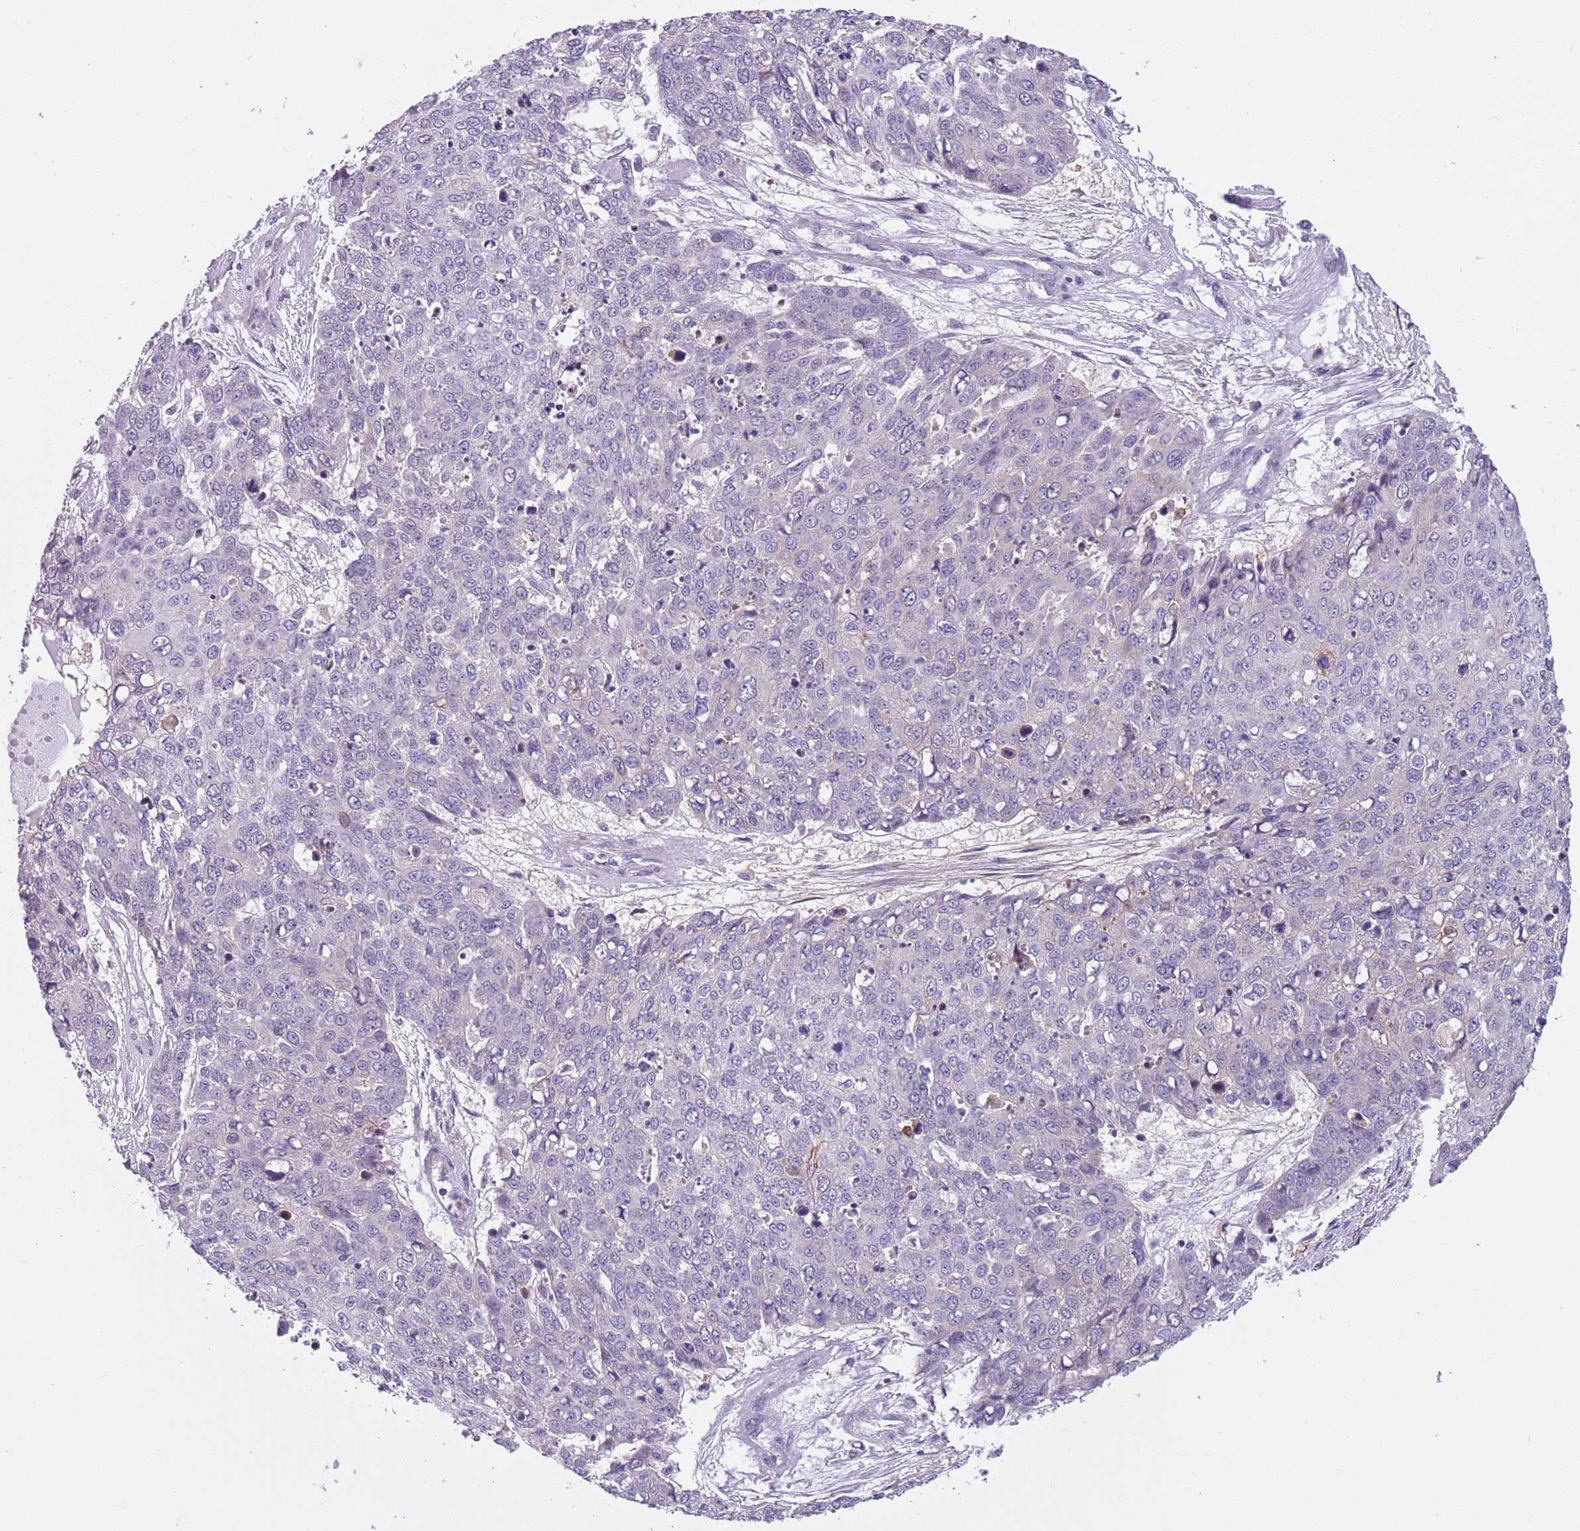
{"staining": {"intensity": "negative", "quantity": "none", "location": "none"}, "tissue": "skin cancer", "cell_type": "Tumor cells", "image_type": "cancer", "snomed": [{"axis": "morphology", "description": "Squamous cell carcinoma, NOS"}, {"axis": "topography", "description": "Skin"}], "caption": "A high-resolution photomicrograph shows immunohistochemistry (IHC) staining of skin squamous cell carcinoma, which exhibits no significant positivity in tumor cells.", "gene": "JAML", "patient": {"sex": "male", "age": 71}}